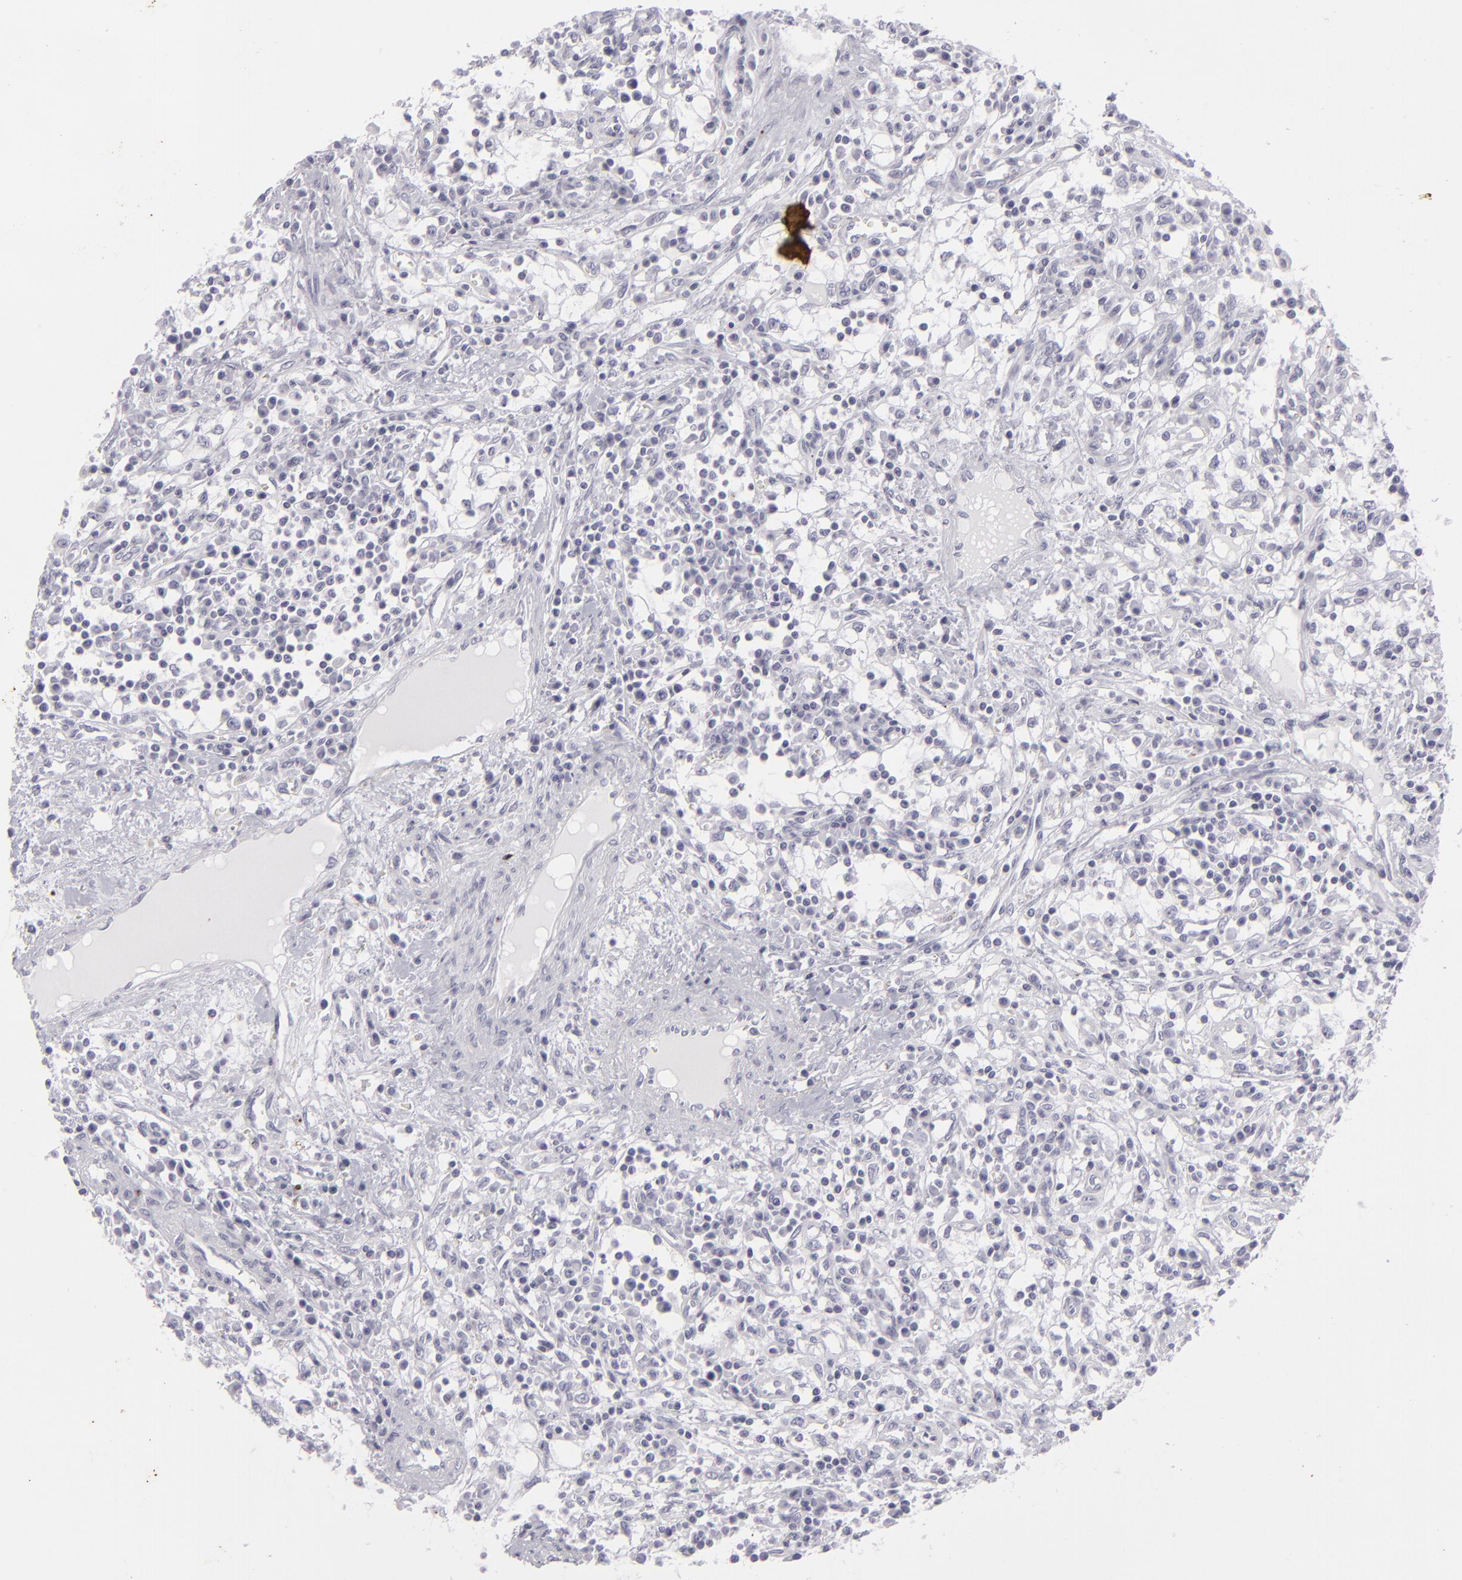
{"staining": {"intensity": "negative", "quantity": "none", "location": "none"}, "tissue": "renal cancer", "cell_type": "Tumor cells", "image_type": "cancer", "snomed": [{"axis": "morphology", "description": "Adenocarcinoma, NOS"}, {"axis": "topography", "description": "Kidney"}], "caption": "Tumor cells show no significant protein staining in renal cancer.", "gene": "KRT1", "patient": {"sex": "male", "age": 82}}